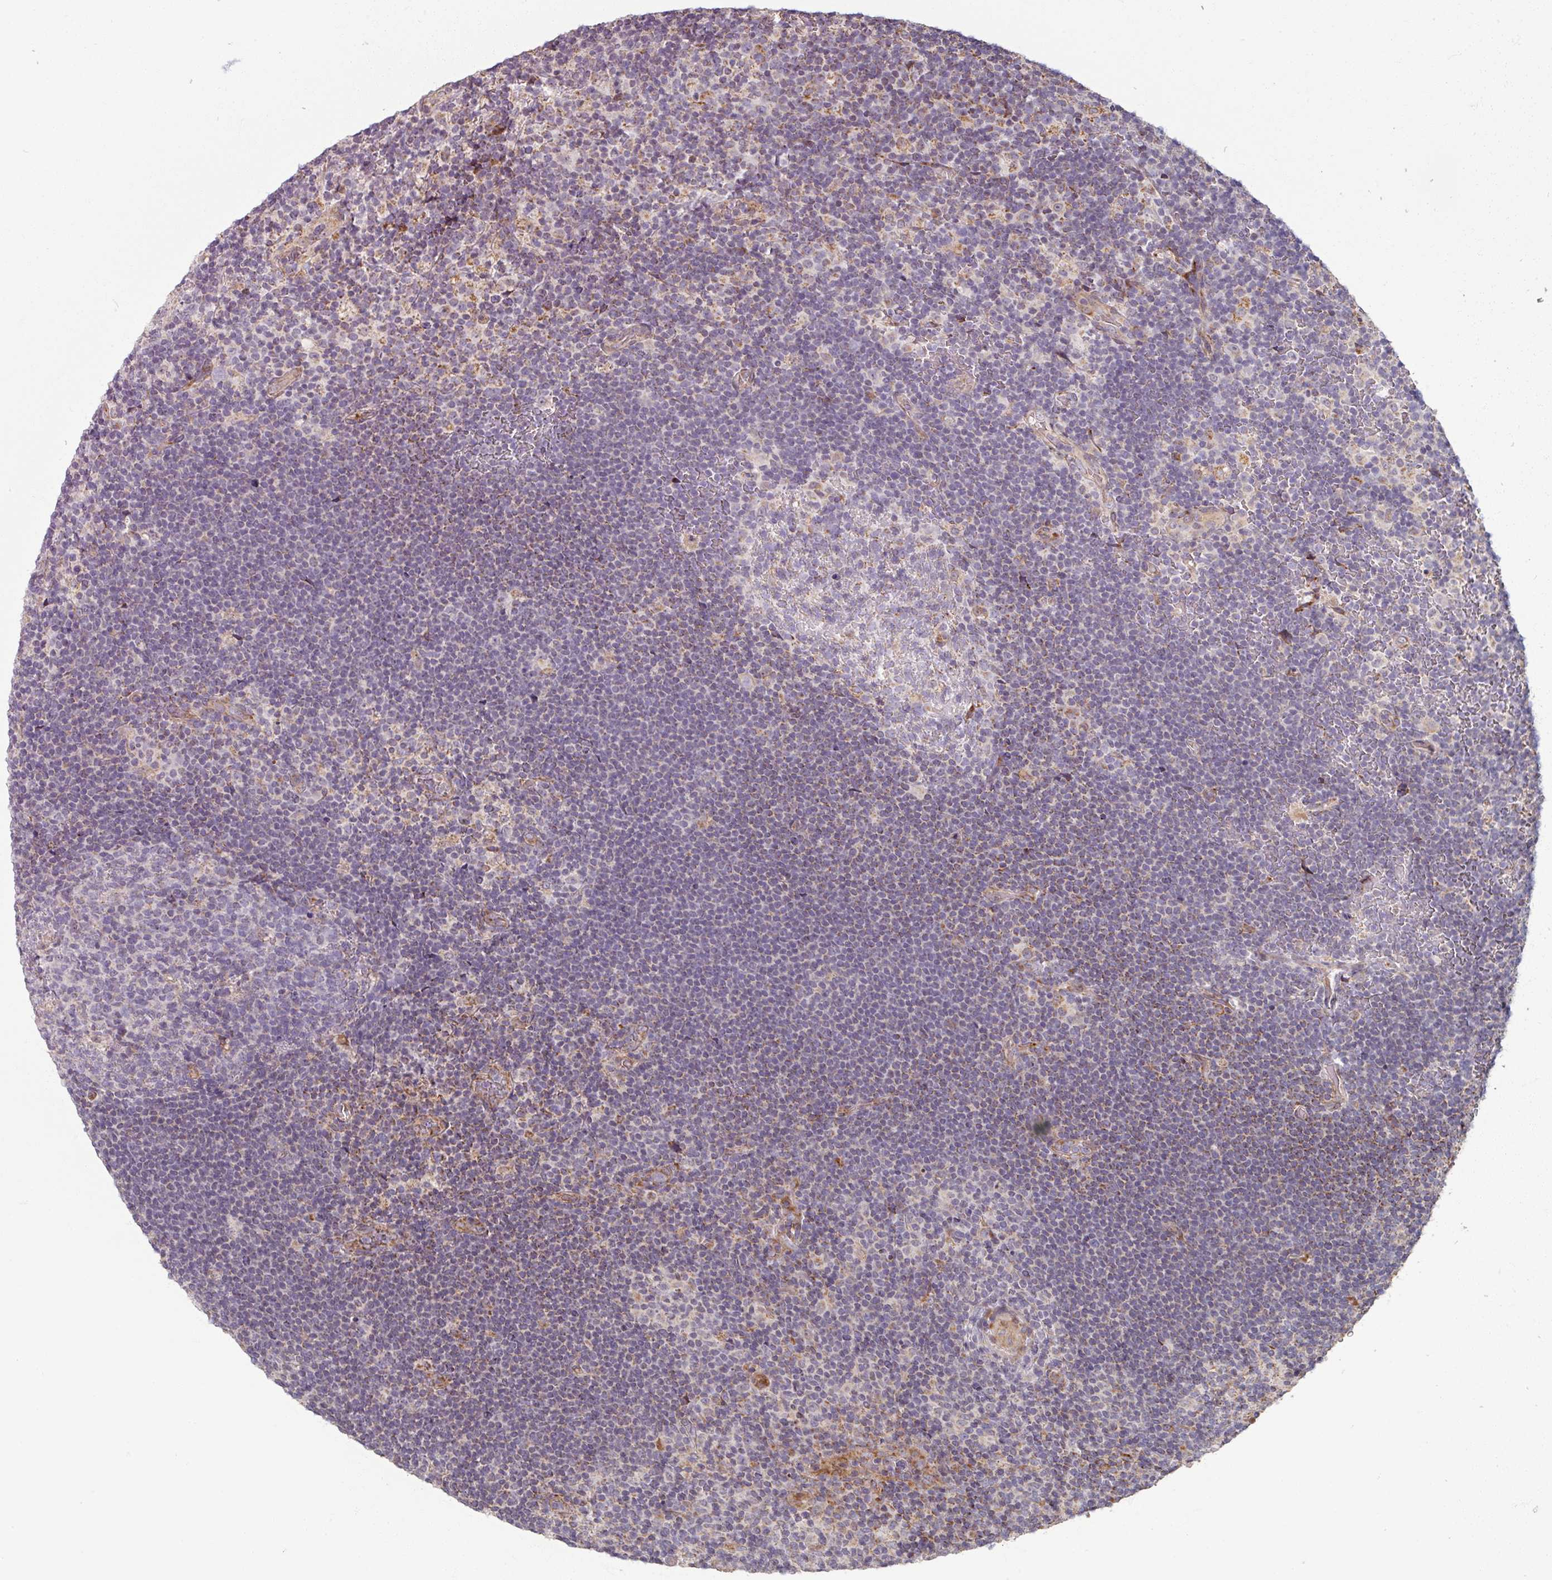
{"staining": {"intensity": "negative", "quantity": "none", "location": "none"}, "tissue": "lymphoma", "cell_type": "Tumor cells", "image_type": "cancer", "snomed": [{"axis": "morphology", "description": "Hodgkin's disease, NOS"}, {"axis": "topography", "description": "Lymph node"}], "caption": "There is no significant expression in tumor cells of Hodgkin's disease.", "gene": "MAGT1", "patient": {"sex": "female", "age": 57}}